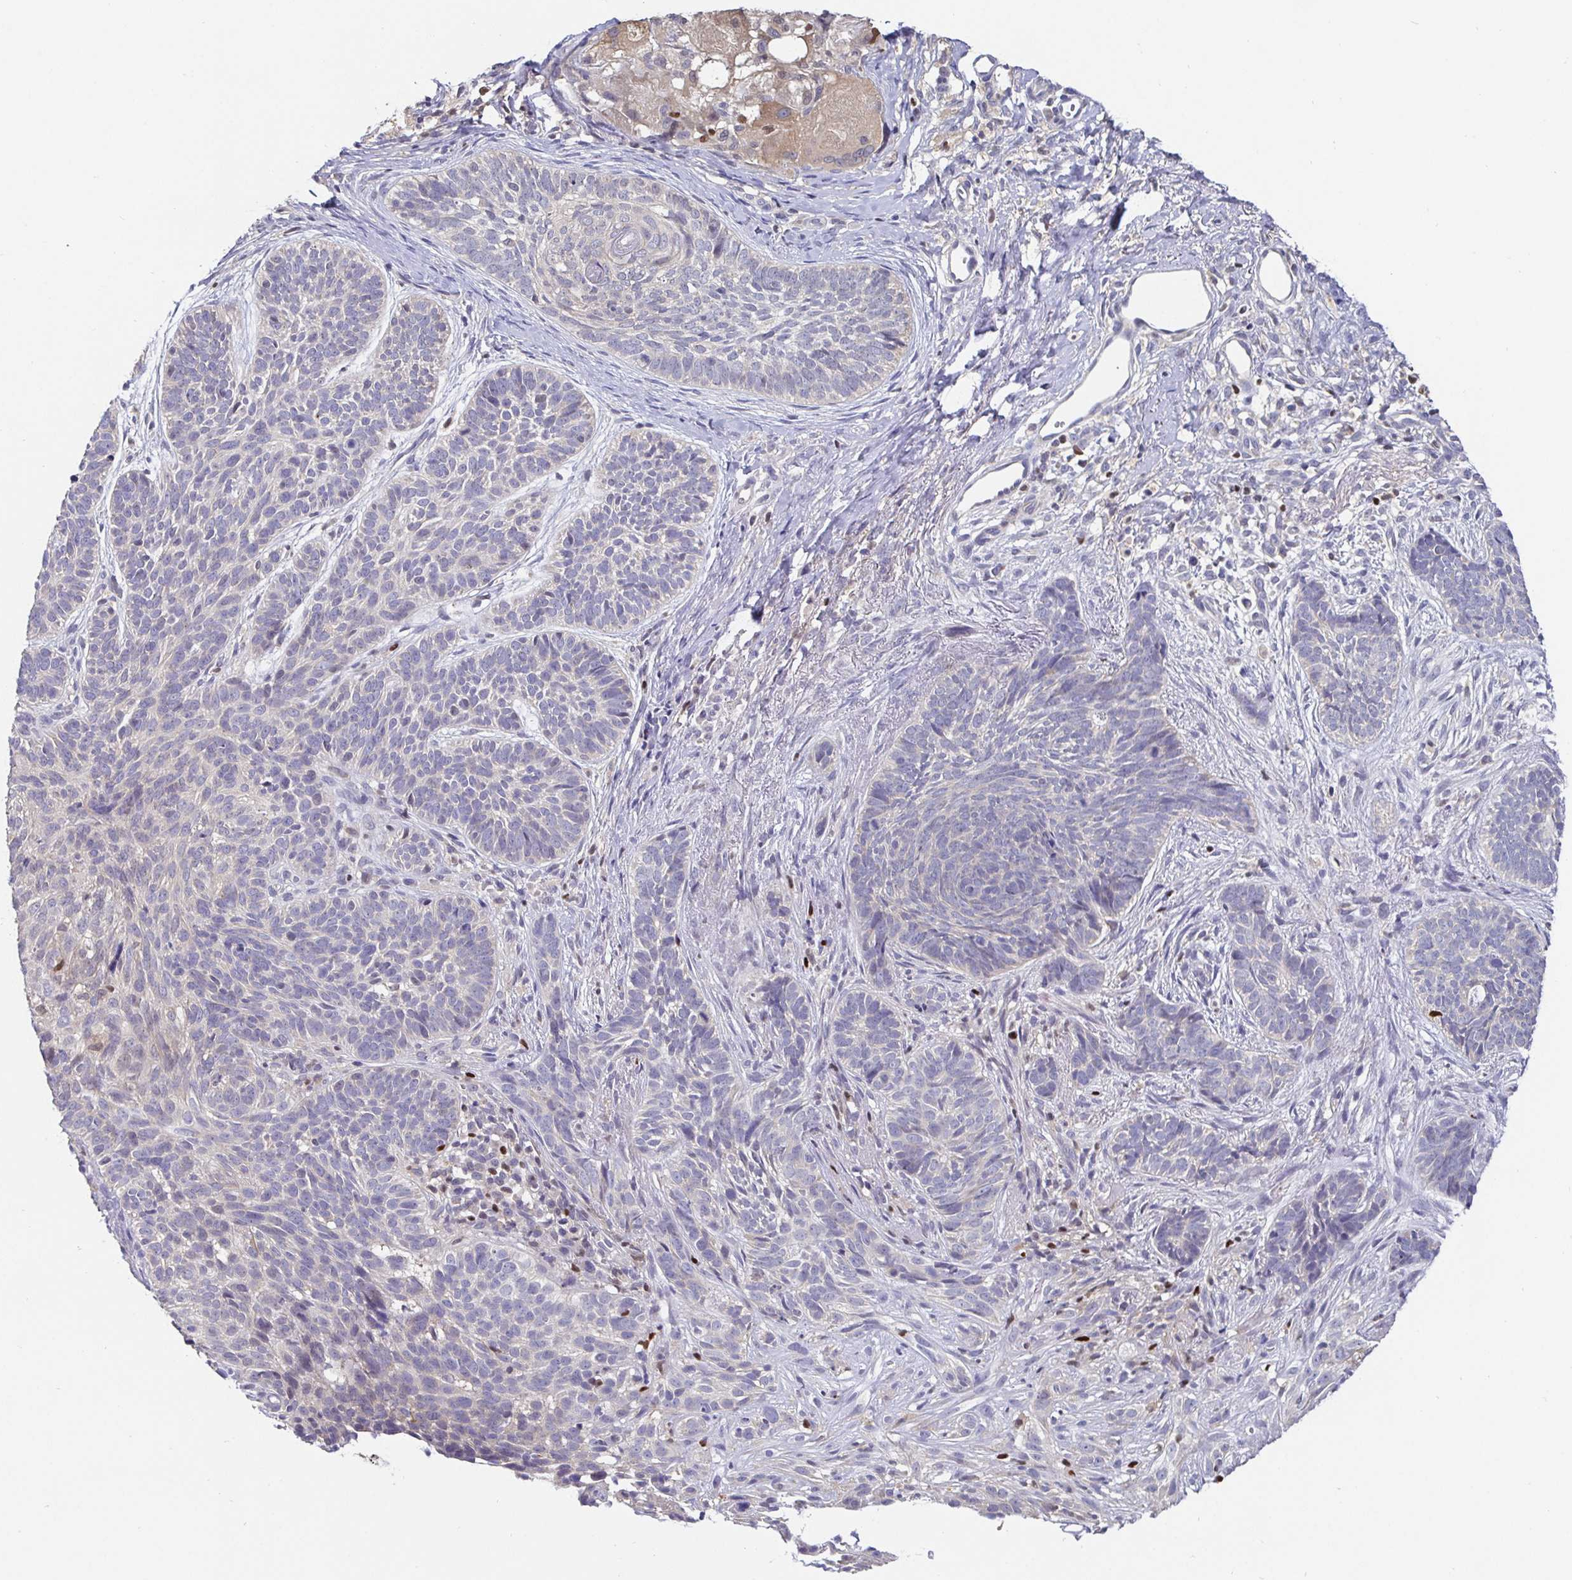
{"staining": {"intensity": "negative", "quantity": "none", "location": "none"}, "tissue": "skin cancer", "cell_type": "Tumor cells", "image_type": "cancer", "snomed": [{"axis": "morphology", "description": "Basal cell carcinoma"}, {"axis": "topography", "description": "Skin"}], "caption": "High power microscopy histopathology image of an IHC photomicrograph of basal cell carcinoma (skin), revealing no significant expression in tumor cells.", "gene": "SATB1", "patient": {"sex": "female", "age": 74}}